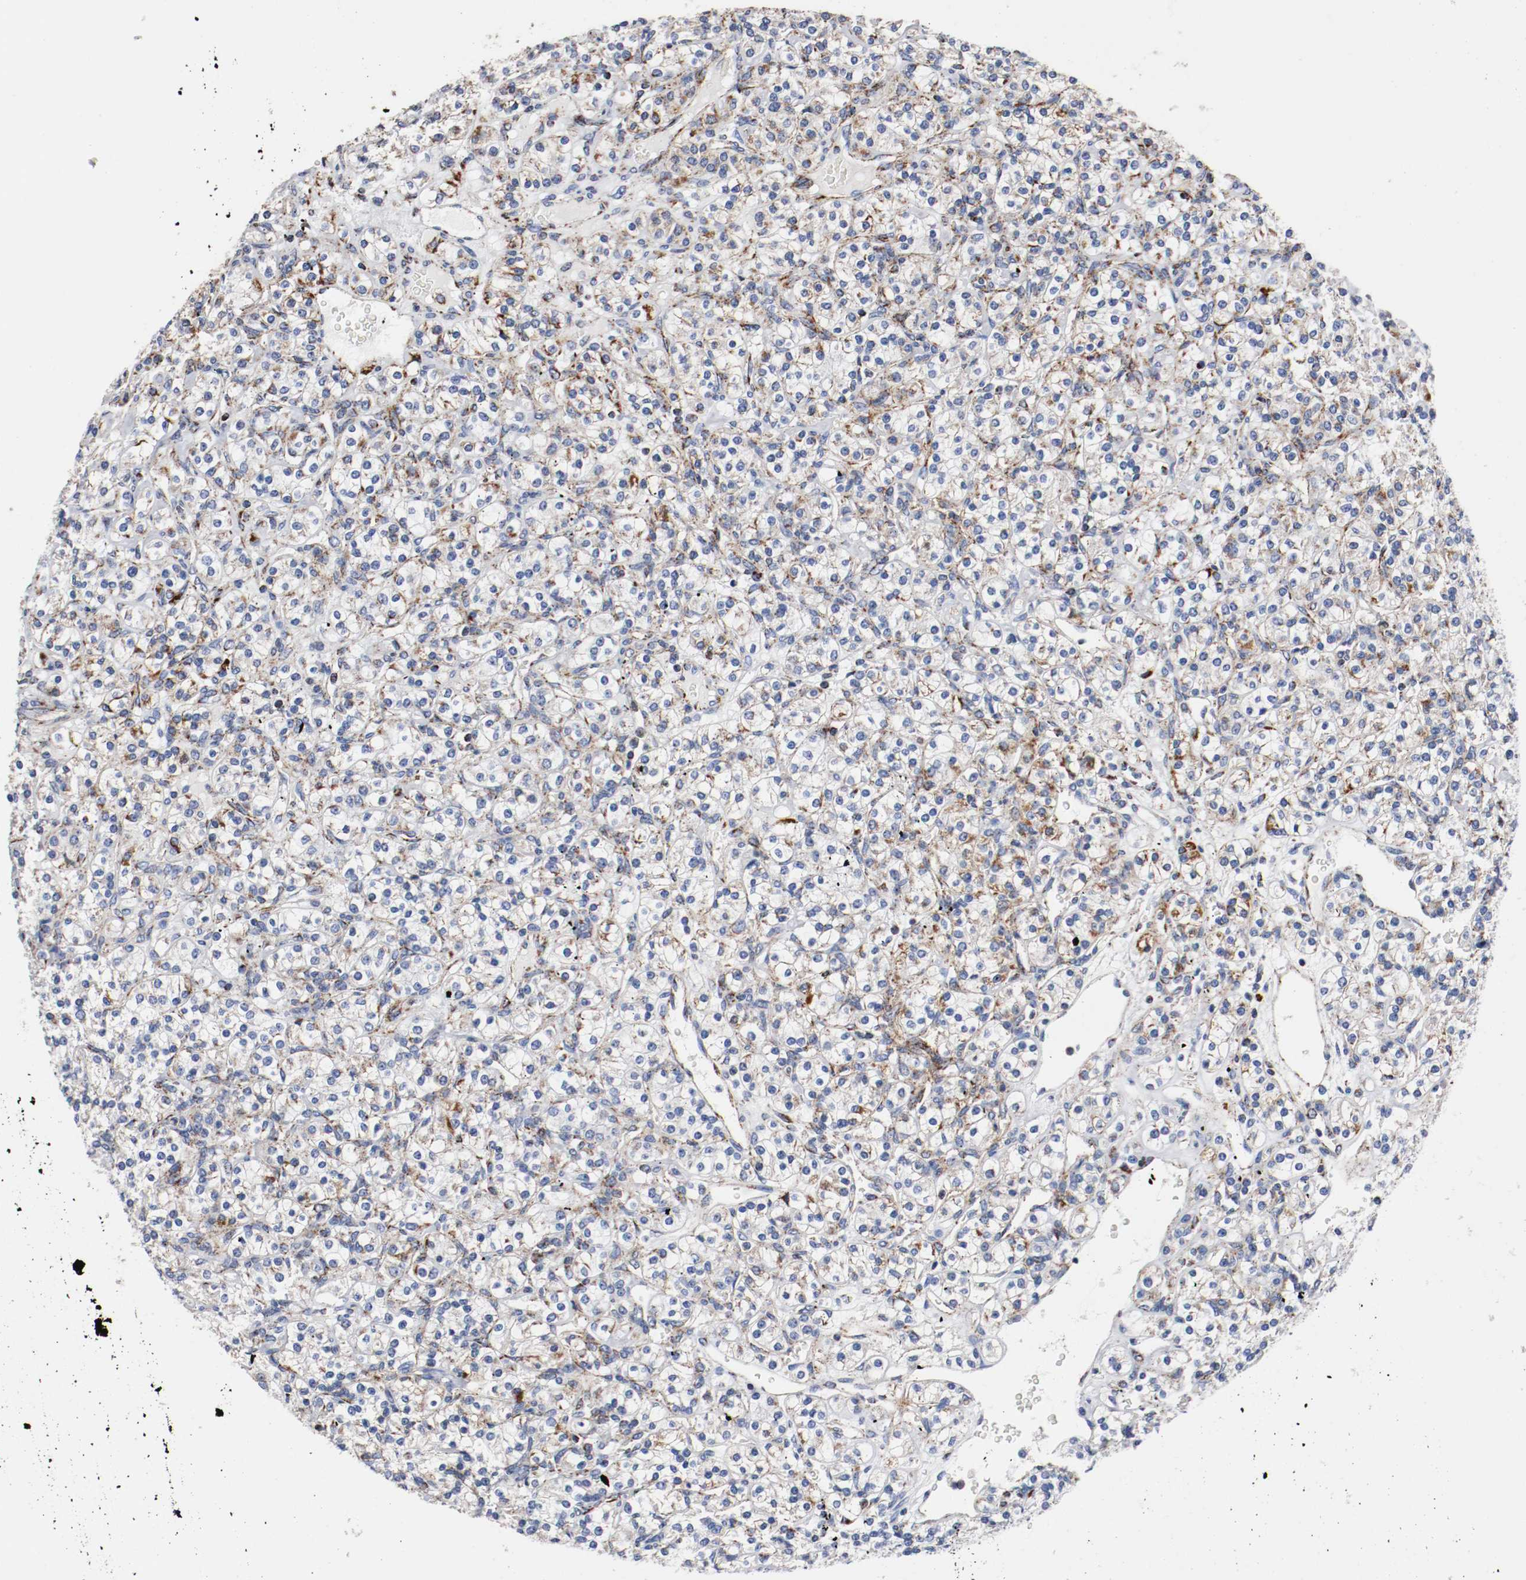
{"staining": {"intensity": "moderate", "quantity": "<25%", "location": "cytoplasmic/membranous"}, "tissue": "renal cancer", "cell_type": "Tumor cells", "image_type": "cancer", "snomed": [{"axis": "morphology", "description": "Adenocarcinoma, NOS"}, {"axis": "topography", "description": "Kidney"}], "caption": "IHC histopathology image of human renal cancer (adenocarcinoma) stained for a protein (brown), which reveals low levels of moderate cytoplasmic/membranous positivity in approximately <25% of tumor cells.", "gene": "TUBD1", "patient": {"sex": "male", "age": 77}}